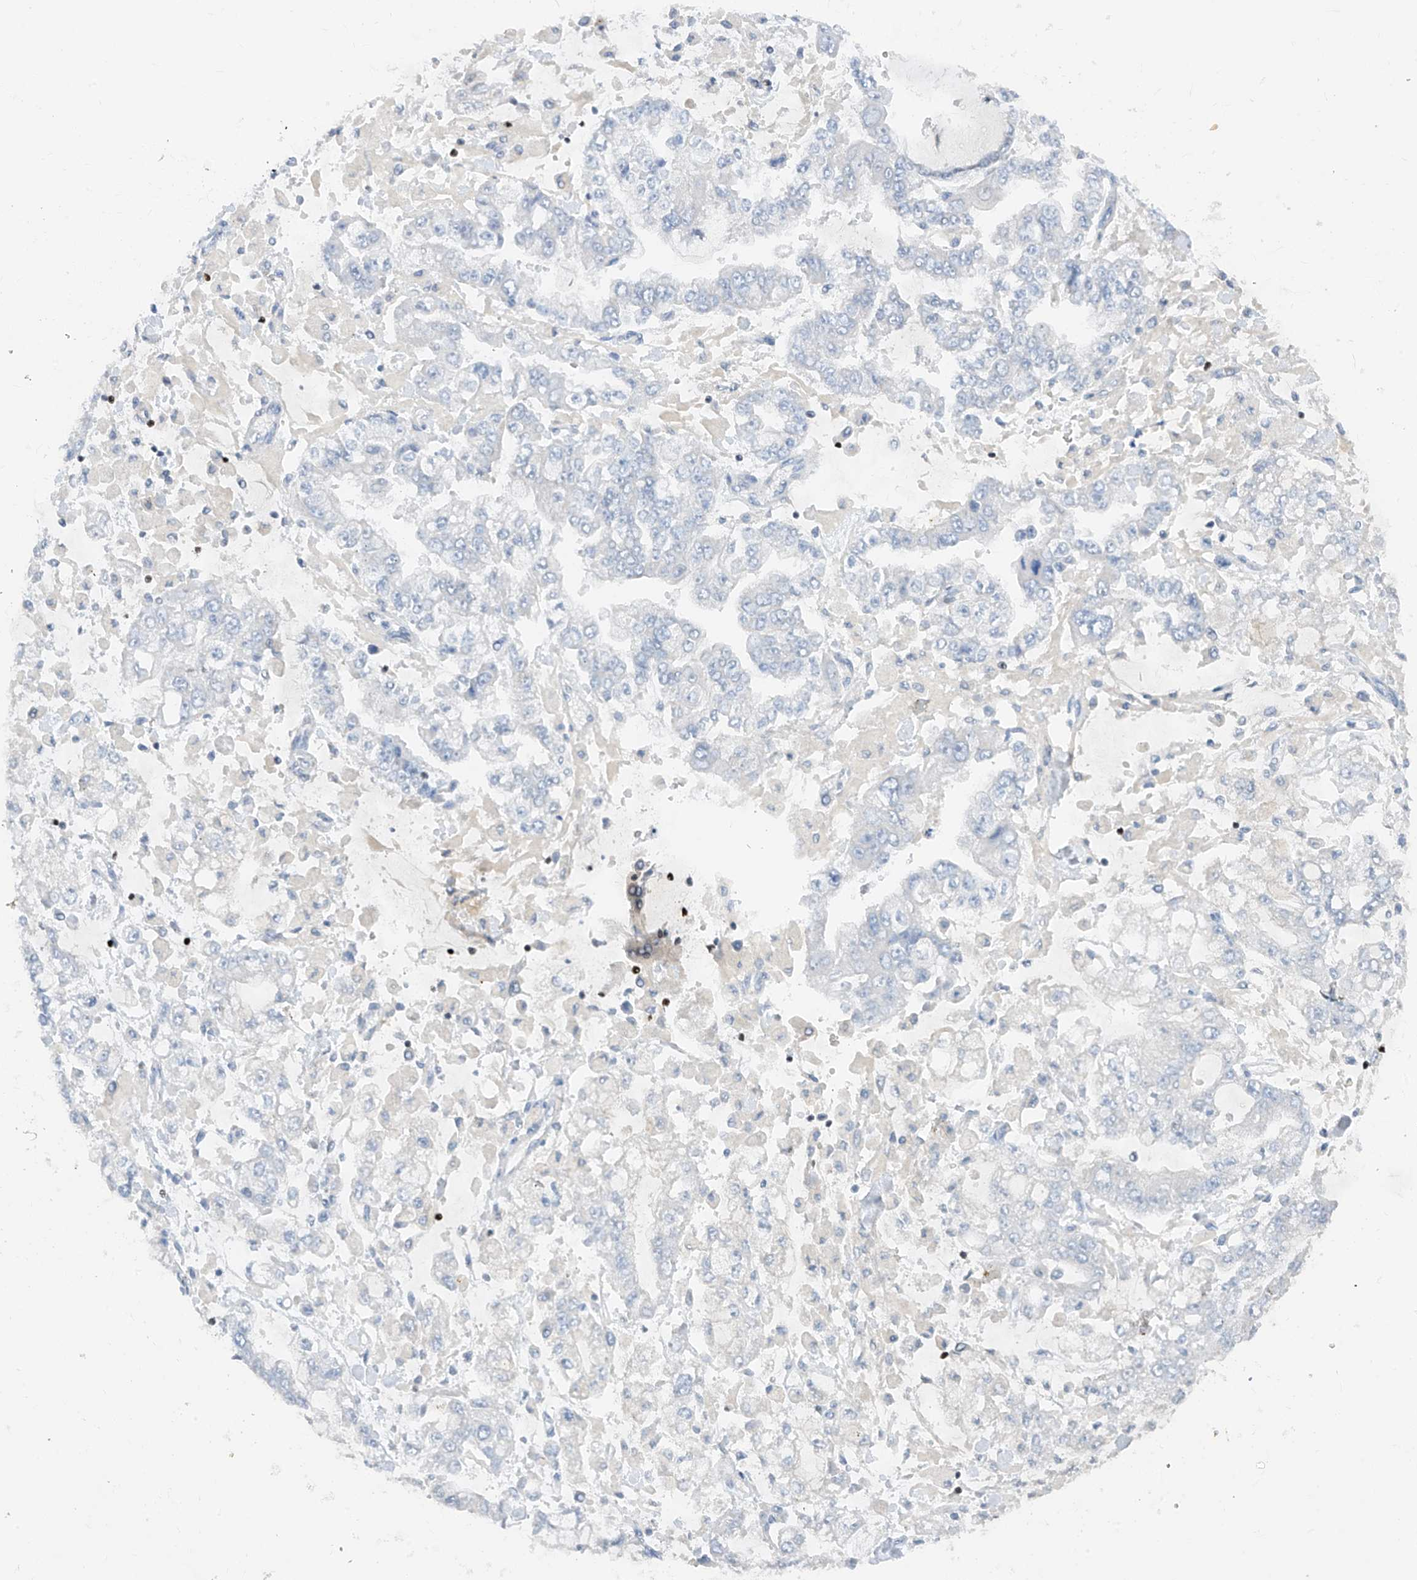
{"staining": {"intensity": "negative", "quantity": "none", "location": "none"}, "tissue": "stomach cancer", "cell_type": "Tumor cells", "image_type": "cancer", "snomed": [{"axis": "morphology", "description": "Normal tissue, NOS"}, {"axis": "morphology", "description": "Adenocarcinoma, NOS"}, {"axis": "topography", "description": "Stomach, upper"}, {"axis": "topography", "description": "Stomach"}], "caption": "This is an IHC histopathology image of human adenocarcinoma (stomach). There is no positivity in tumor cells.", "gene": "TBX21", "patient": {"sex": "male", "age": 76}}